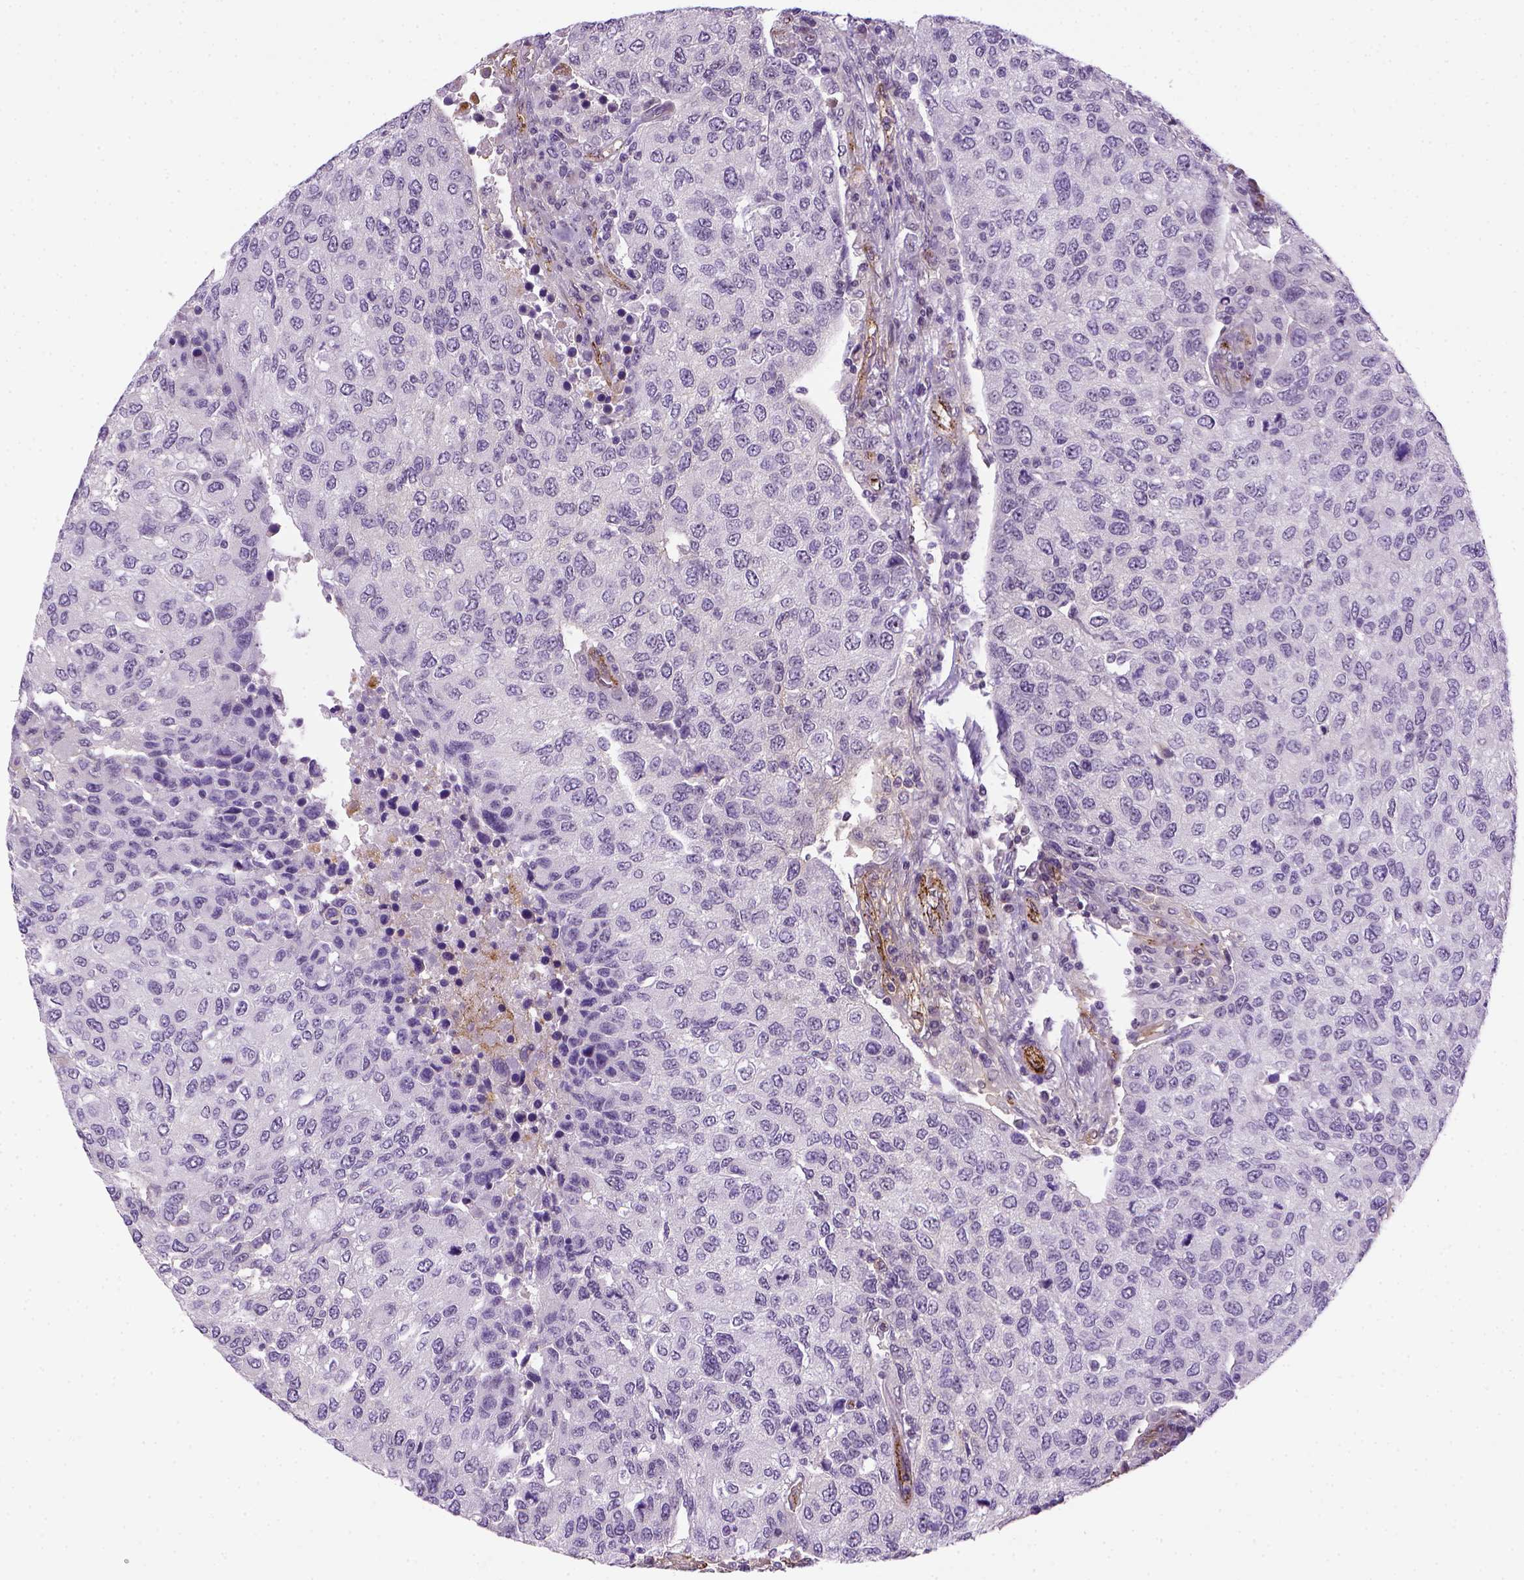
{"staining": {"intensity": "negative", "quantity": "none", "location": "none"}, "tissue": "urothelial cancer", "cell_type": "Tumor cells", "image_type": "cancer", "snomed": [{"axis": "morphology", "description": "Urothelial carcinoma, High grade"}, {"axis": "topography", "description": "Urinary bladder"}], "caption": "The image demonstrates no staining of tumor cells in urothelial carcinoma (high-grade). Brightfield microscopy of IHC stained with DAB (3,3'-diaminobenzidine) (brown) and hematoxylin (blue), captured at high magnification.", "gene": "VWF", "patient": {"sex": "female", "age": 78}}